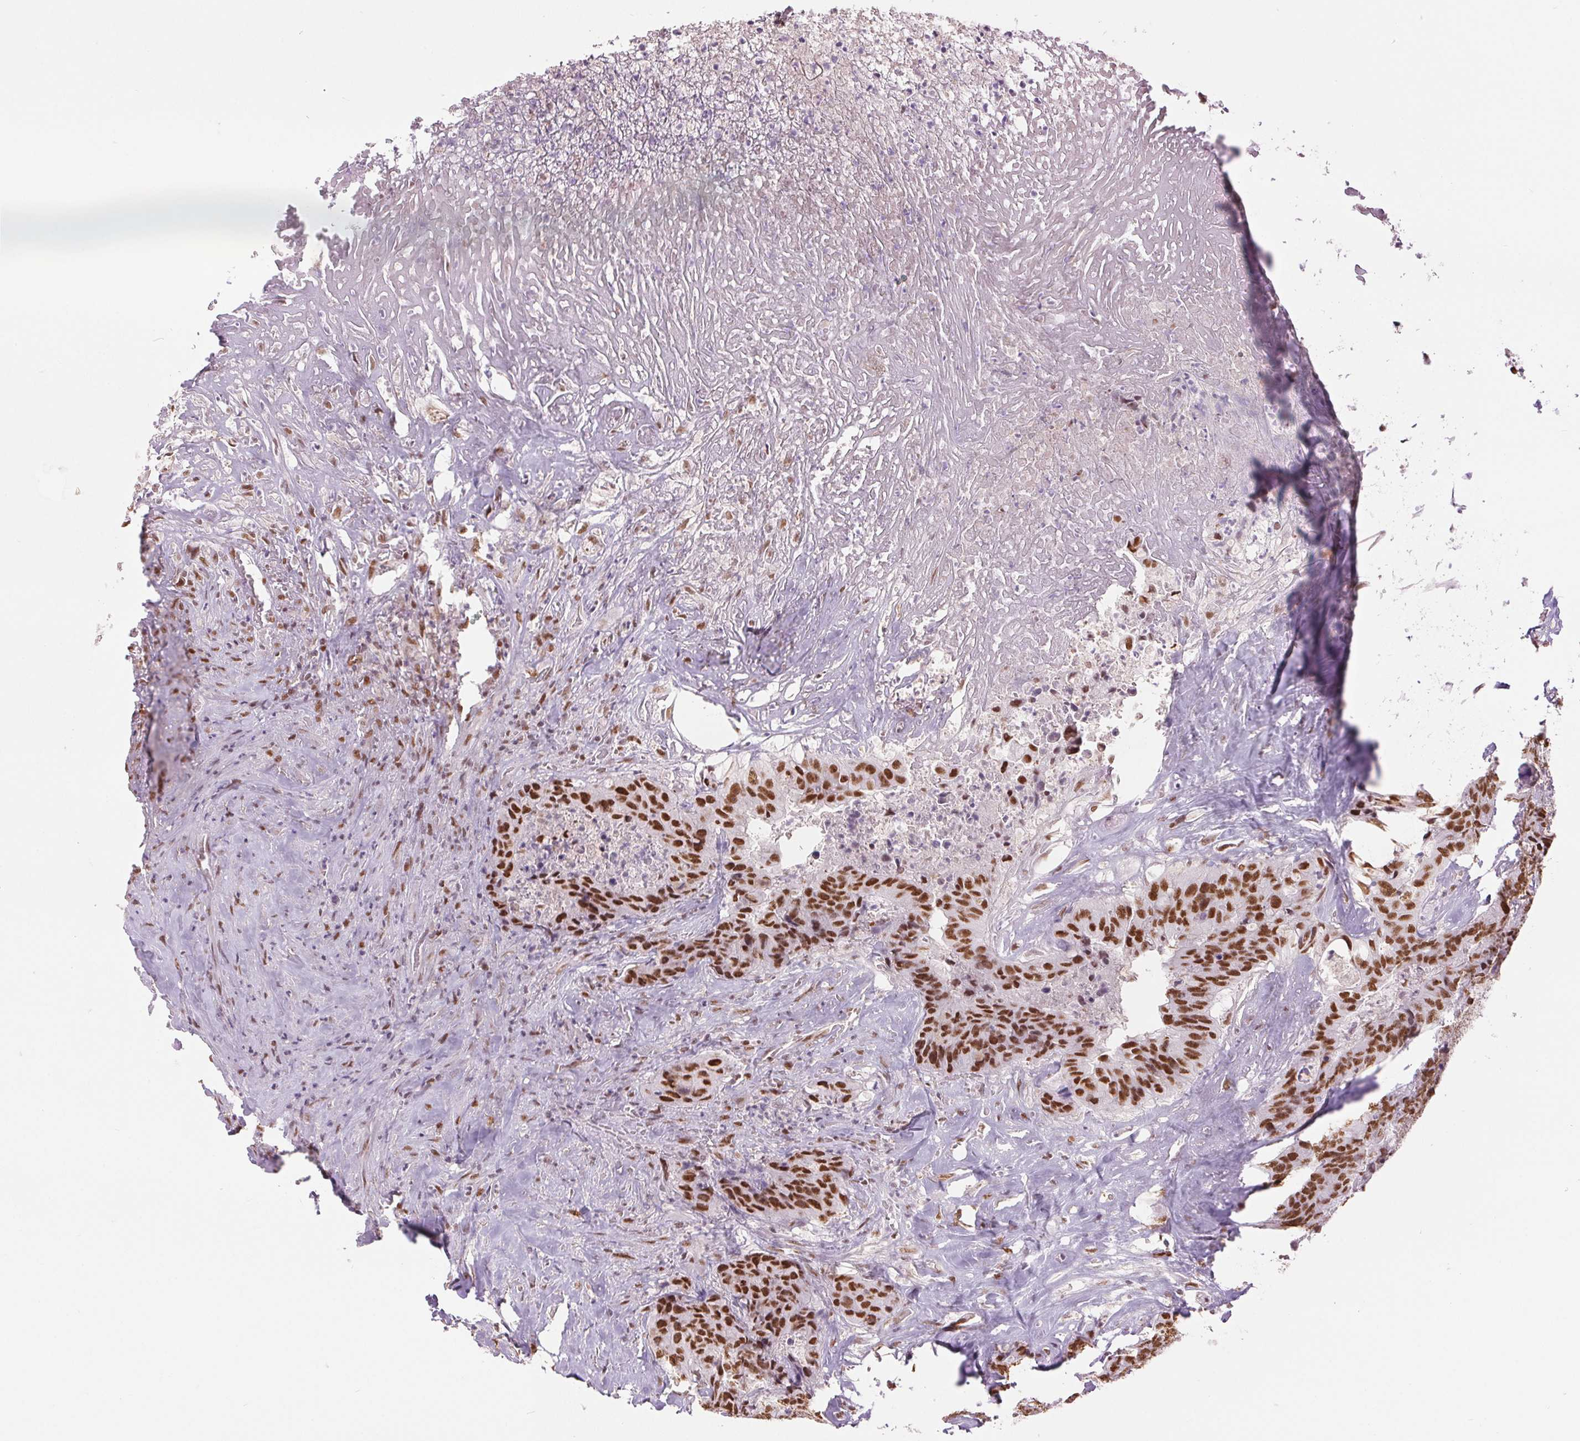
{"staining": {"intensity": "strong", "quantity": ">75%", "location": "nuclear"}, "tissue": "colorectal cancer", "cell_type": "Tumor cells", "image_type": "cancer", "snomed": [{"axis": "morphology", "description": "Adenocarcinoma, NOS"}, {"axis": "topography", "description": "Rectum"}], "caption": "Strong nuclear protein expression is identified in about >75% of tumor cells in adenocarcinoma (colorectal).", "gene": "ZFR2", "patient": {"sex": "female", "age": 62}}